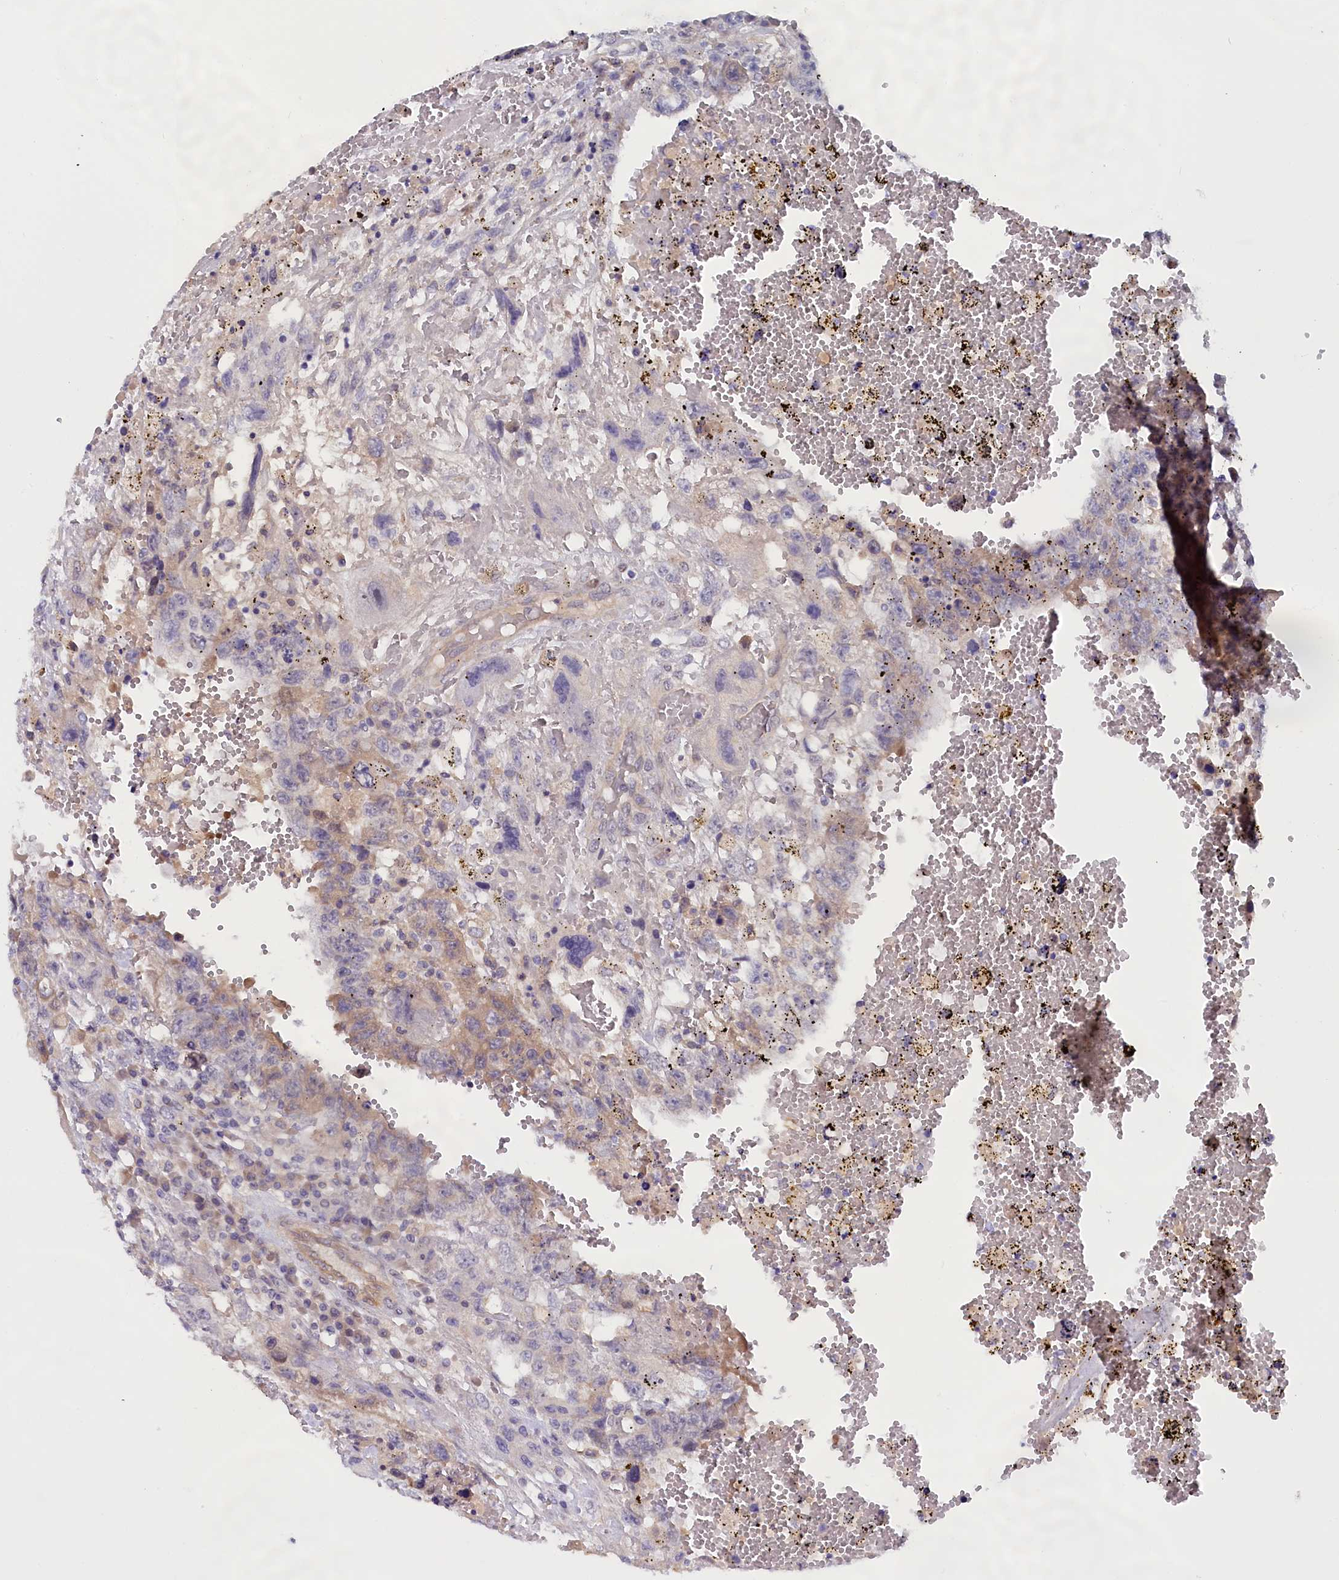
{"staining": {"intensity": "negative", "quantity": "none", "location": "none"}, "tissue": "testis cancer", "cell_type": "Tumor cells", "image_type": "cancer", "snomed": [{"axis": "morphology", "description": "Carcinoma, Embryonal, NOS"}, {"axis": "topography", "description": "Testis"}], "caption": "Immunohistochemical staining of human testis cancer exhibits no significant positivity in tumor cells.", "gene": "IGFALS", "patient": {"sex": "male", "age": 26}}